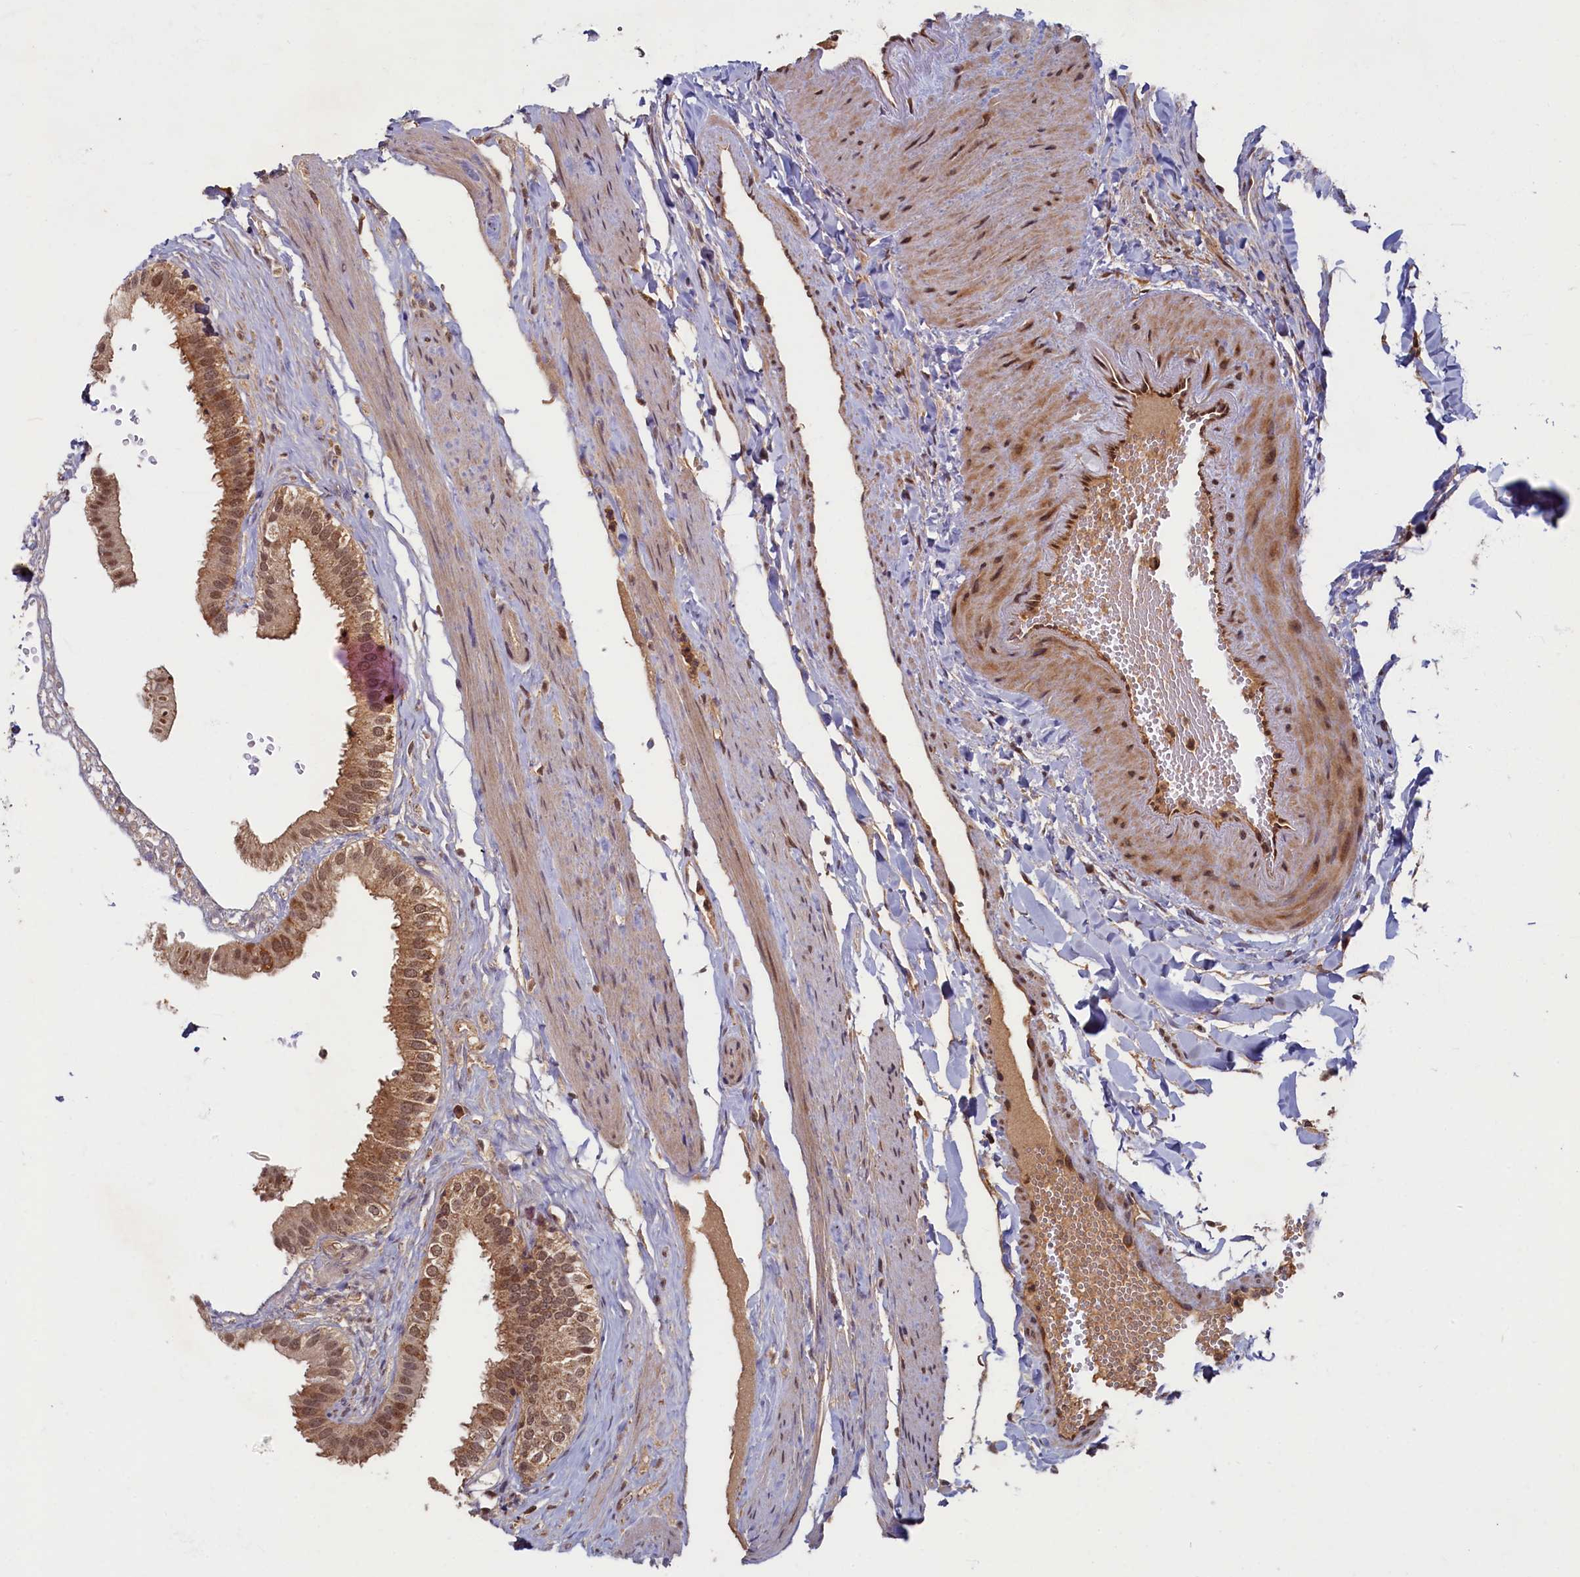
{"staining": {"intensity": "strong", "quantity": ">75%", "location": "nuclear"}, "tissue": "gallbladder", "cell_type": "Glandular cells", "image_type": "normal", "snomed": [{"axis": "morphology", "description": "Normal tissue, NOS"}, {"axis": "topography", "description": "Gallbladder"}], "caption": "Immunohistochemical staining of normal human gallbladder exhibits >75% levels of strong nuclear protein positivity in approximately >75% of glandular cells. (DAB (3,3'-diaminobenzidine) = brown stain, brightfield microscopy at high magnification).", "gene": "BRCA1", "patient": {"sex": "female", "age": 61}}